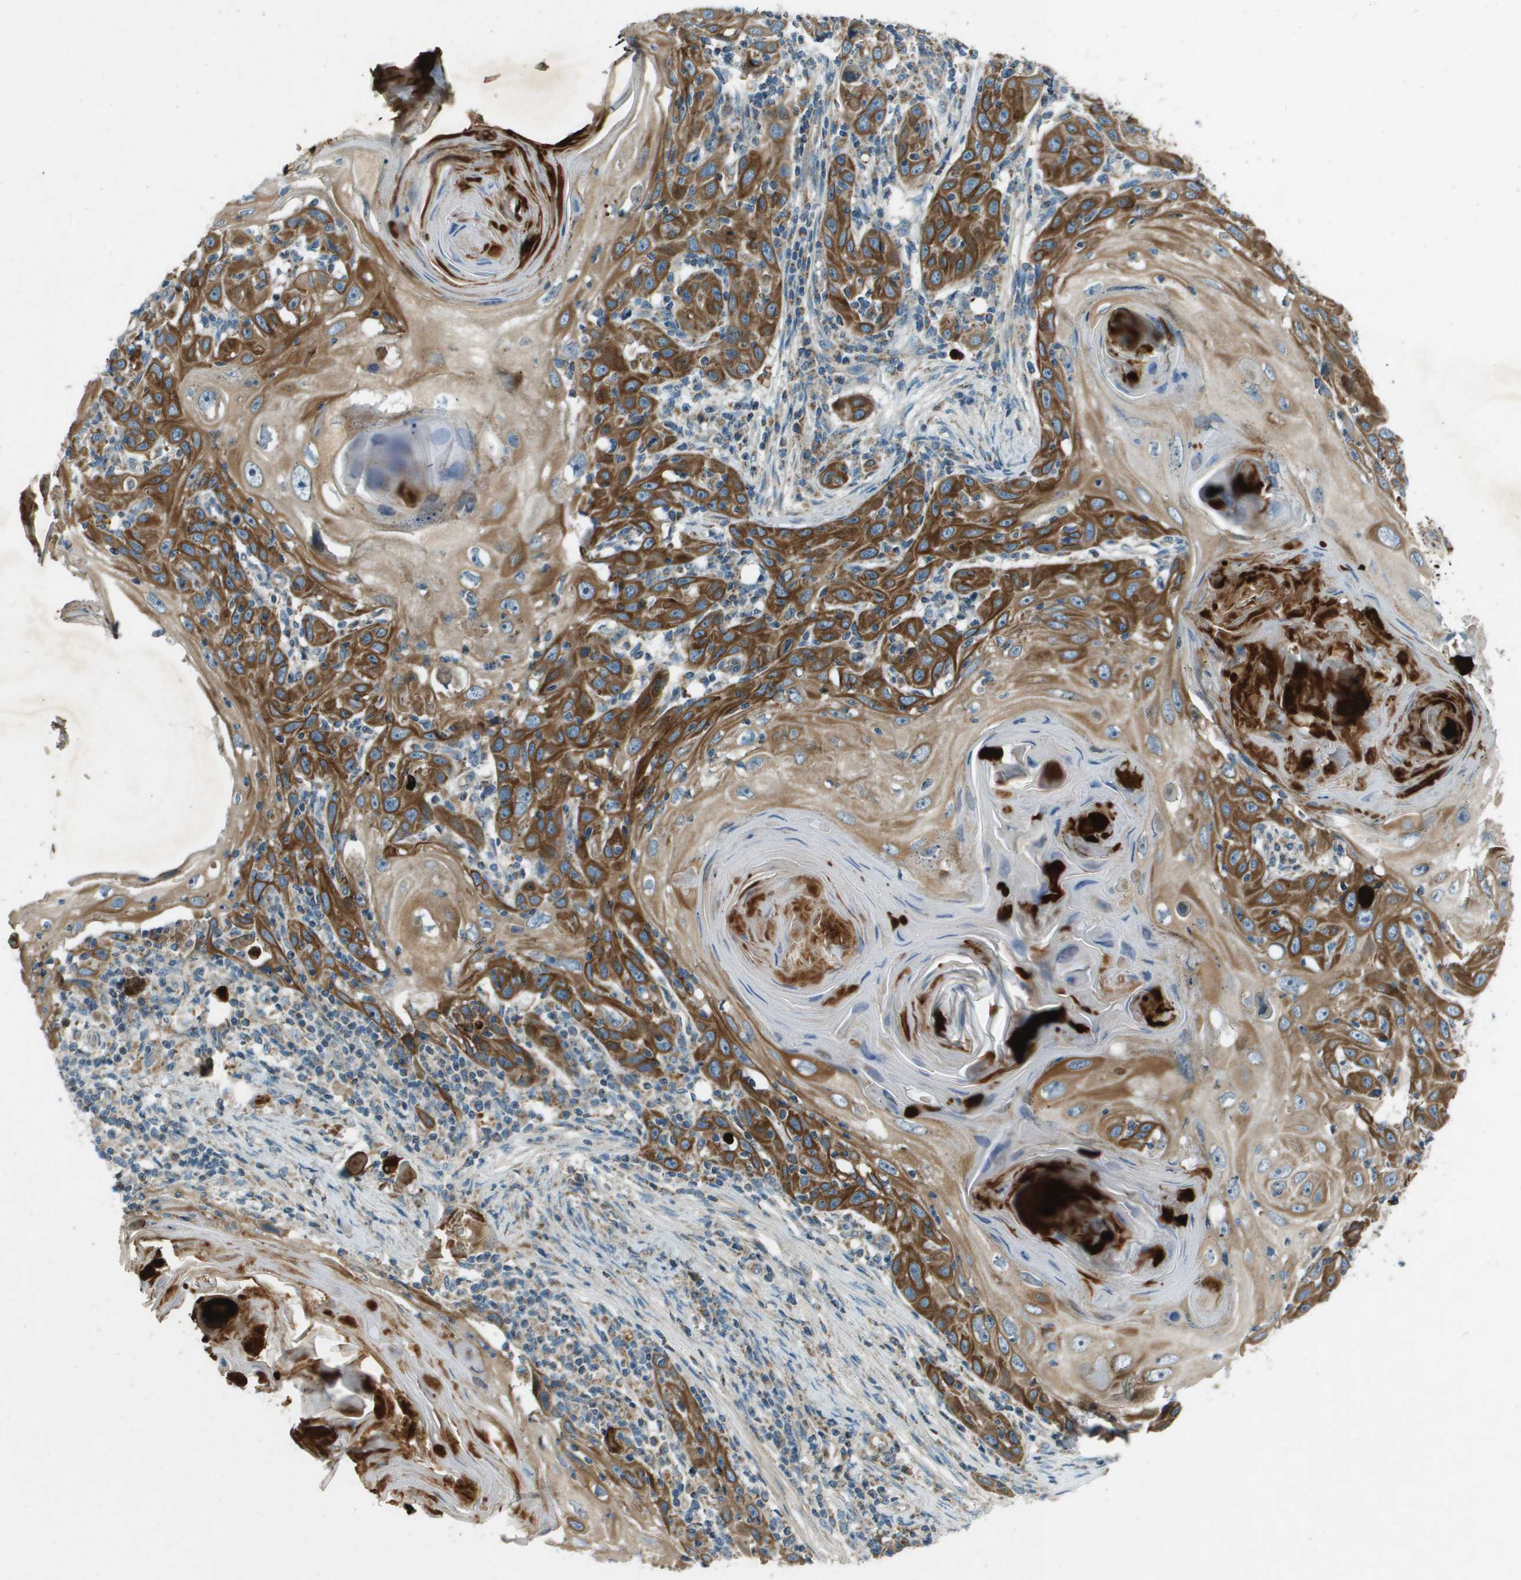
{"staining": {"intensity": "strong", "quantity": ">75%", "location": "cytoplasmic/membranous"}, "tissue": "skin cancer", "cell_type": "Tumor cells", "image_type": "cancer", "snomed": [{"axis": "morphology", "description": "Squamous cell carcinoma, NOS"}, {"axis": "topography", "description": "Skin"}], "caption": "DAB (3,3'-diaminobenzidine) immunohistochemical staining of human skin squamous cell carcinoma displays strong cytoplasmic/membranous protein expression in approximately >75% of tumor cells.", "gene": "MIGA1", "patient": {"sex": "female", "age": 88}}